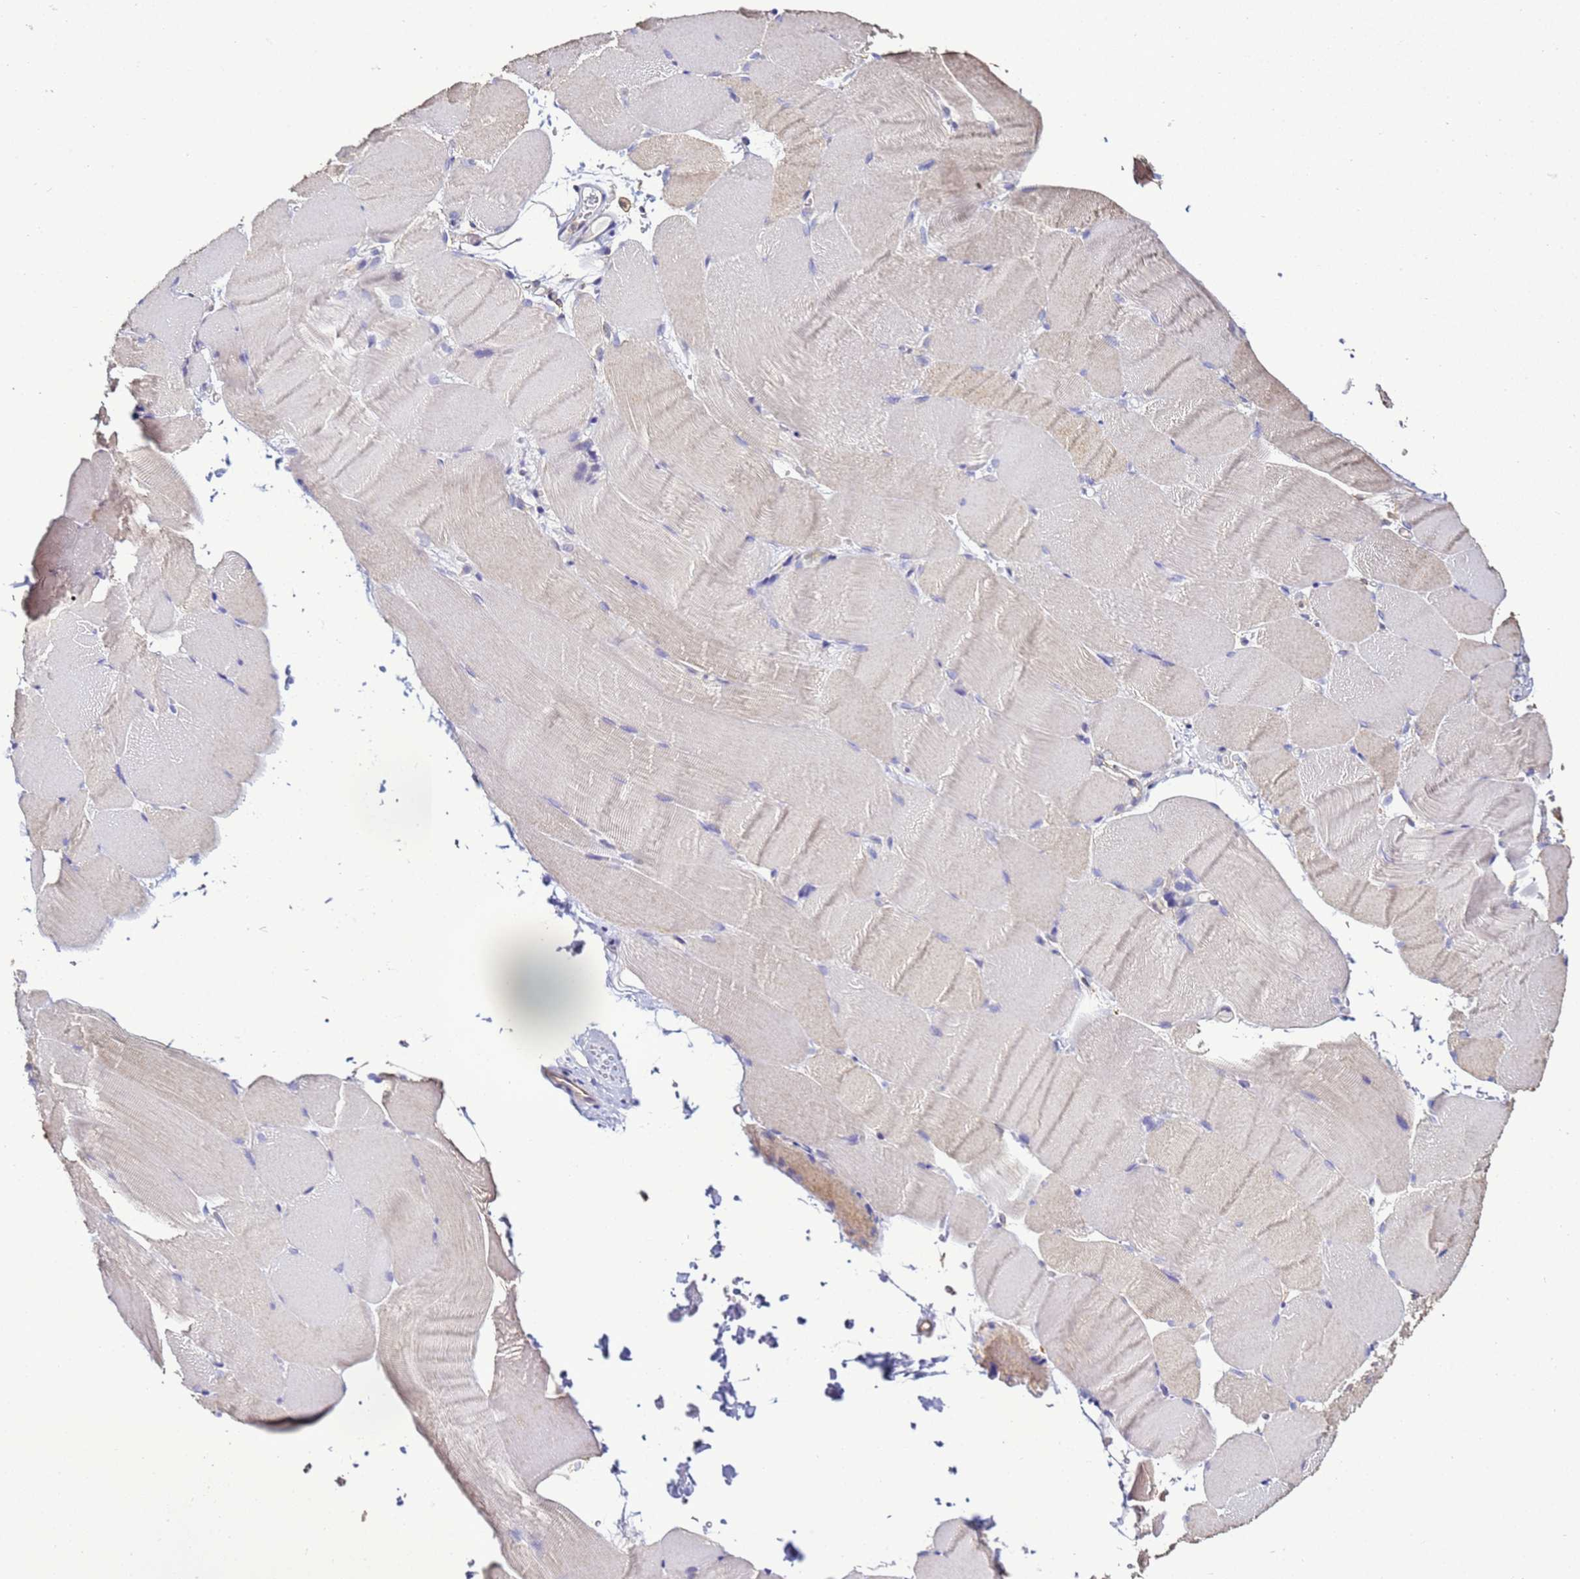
{"staining": {"intensity": "weak", "quantity": "25%-75%", "location": "cytoplasmic/membranous"}, "tissue": "skeletal muscle", "cell_type": "Myocytes", "image_type": "normal", "snomed": [{"axis": "morphology", "description": "Normal tissue, NOS"}, {"axis": "topography", "description": "Skeletal muscle"}, {"axis": "topography", "description": "Parathyroid gland"}], "caption": "A histopathology image of human skeletal muscle stained for a protein exhibits weak cytoplasmic/membranous brown staining in myocytes.", "gene": "ENOPH1", "patient": {"sex": "female", "age": 37}}